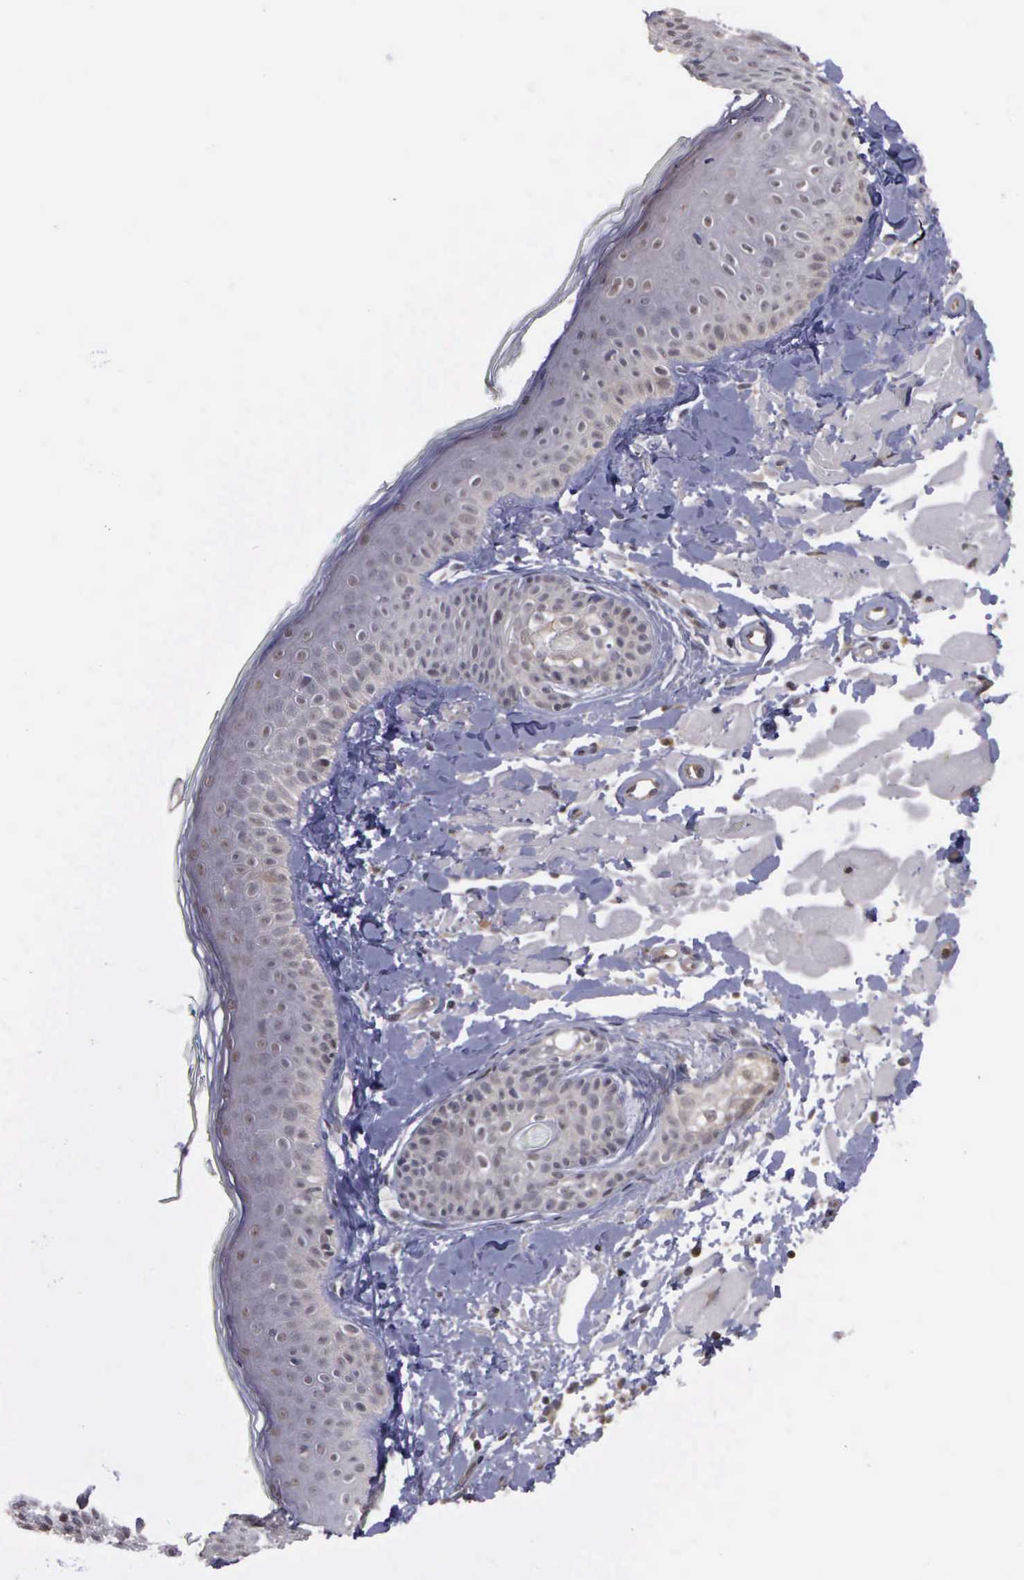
{"staining": {"intensity": "negative", "quantity": "none", "location": "none"}, "tissue": "skin", "cell_type": "Fibroblasts", "image_type": "normal", "snomed": [{"axis": "morphology", "description": "Normal tissue, NOS"}, {"axis": "topography", "description": "Skin"}], "caption": "Histopathology image shows no protein positivity in fibroblasts of benign skin.", "gene": "MAP3K9", "patient": {"sex": "male", "age": 86}}